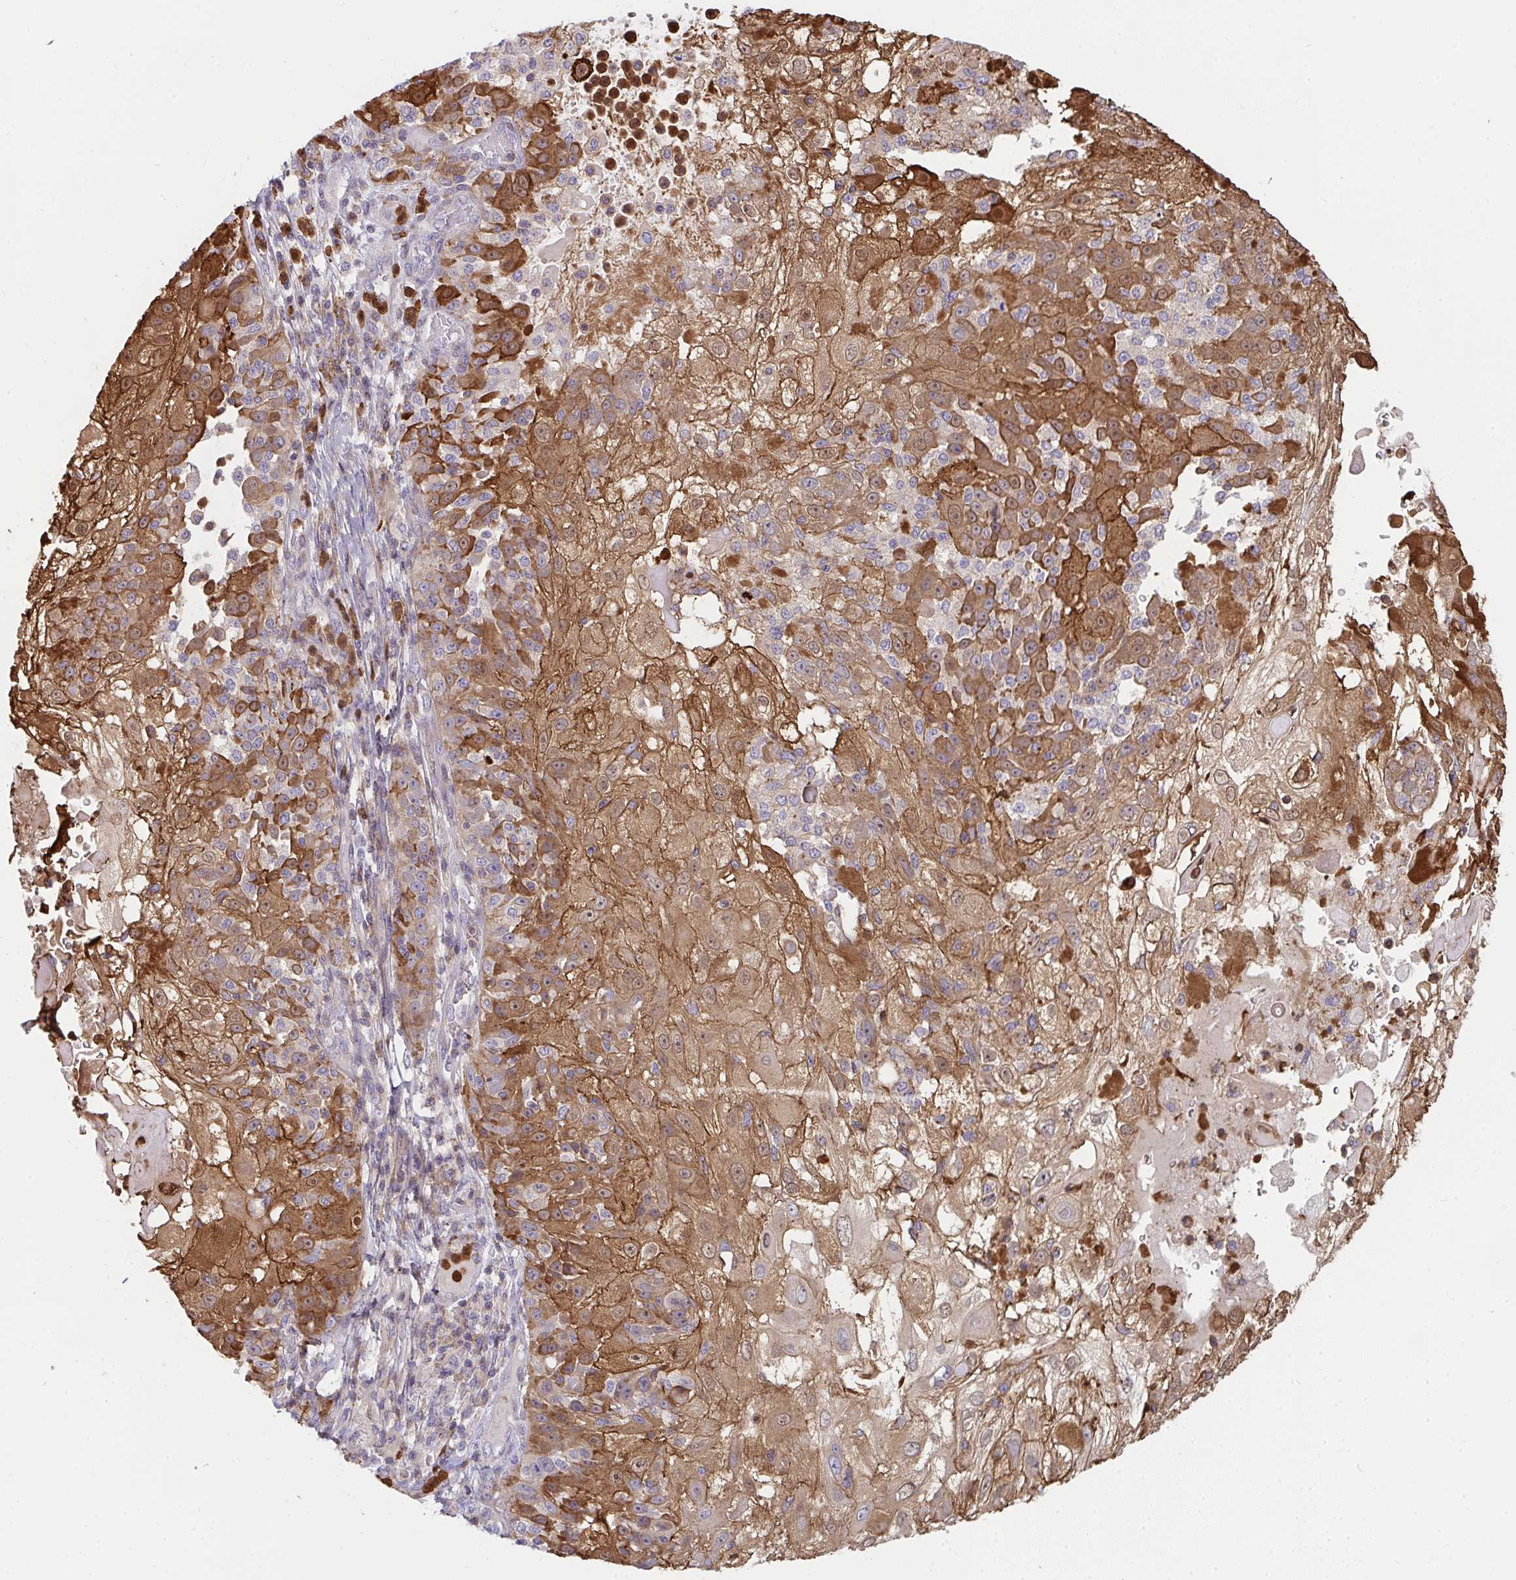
{"staining": {"intensity": "moderate", "quantity": ">75%", "location": "cytoplasmic/membranous"}, "tissue": "skin cancer", "cell_type": "Tumor cells", "image_type": "cancer", "snomed": [{"axis": "morphology", "description": "Normal tissue, NOS"}, {"axis": "morphology", "description": "Squamous cell carcinoma, NOS"}, {"axis": "topography", "description": "Skin"}], "caption": "Skin cancer stained for a protein (brown) displays moderate cytoplasmic/membranous positive staining in approximately >75% of tumor cells.", "gene": "CSF3R", "patient": {"sex": "female", "age": 83}}